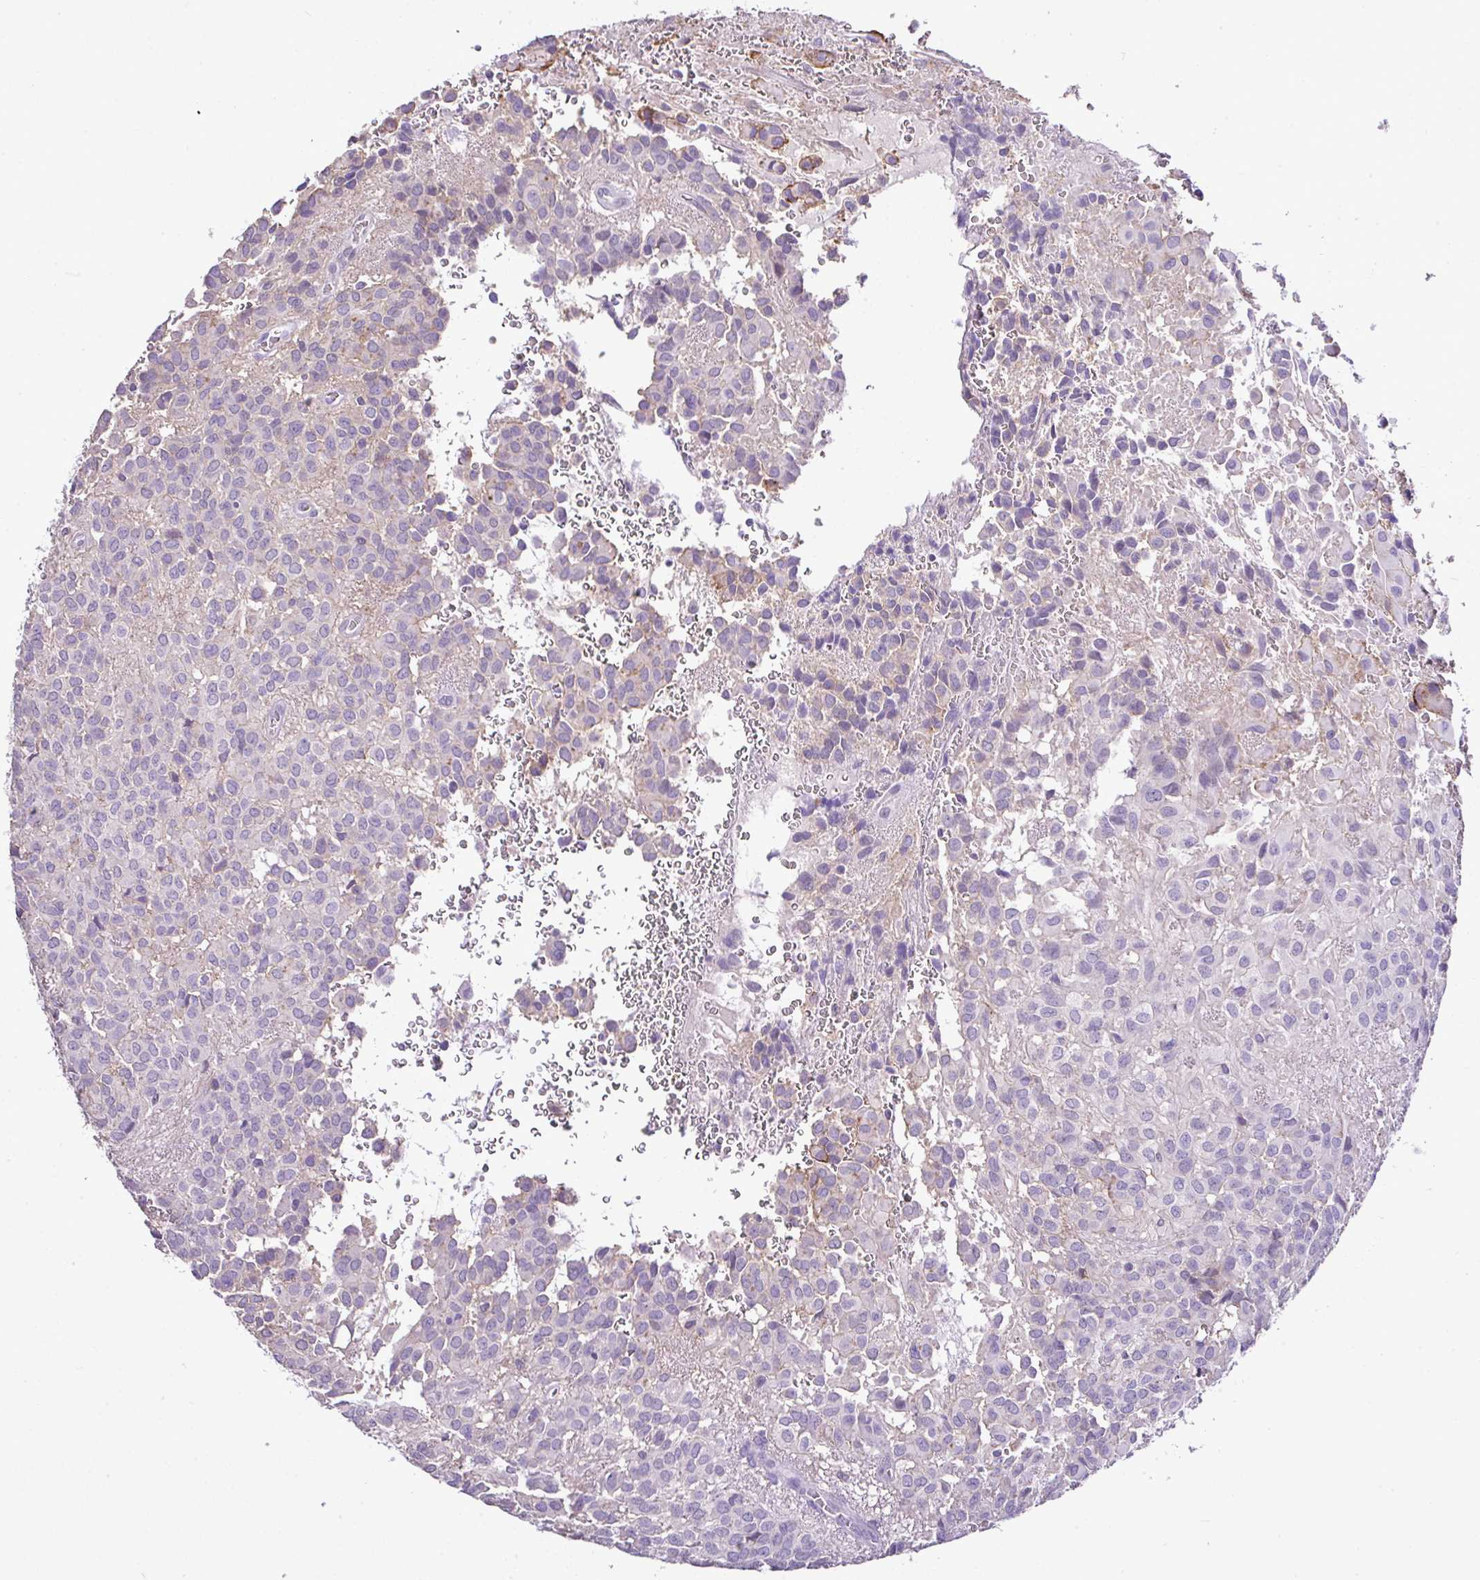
{"staining": {"intensity": "negative", "quantity": "none", "location": "none"}, "tissue": "glioma", "cell_type": "Tumor cells", "image_type": "cancer", "snomed": [{"axis": "morphology", "description": "Glioma, malignant, Low grade"}, {"axis": "topography", "description": "Brain"}], "caption": "The histopathology image displays no staining of tumor cells in glioma. (IHC, brightfield microscopy, high magnification).", "gene": "CTU1", "patient": {"sex": "male", "age": 56}}